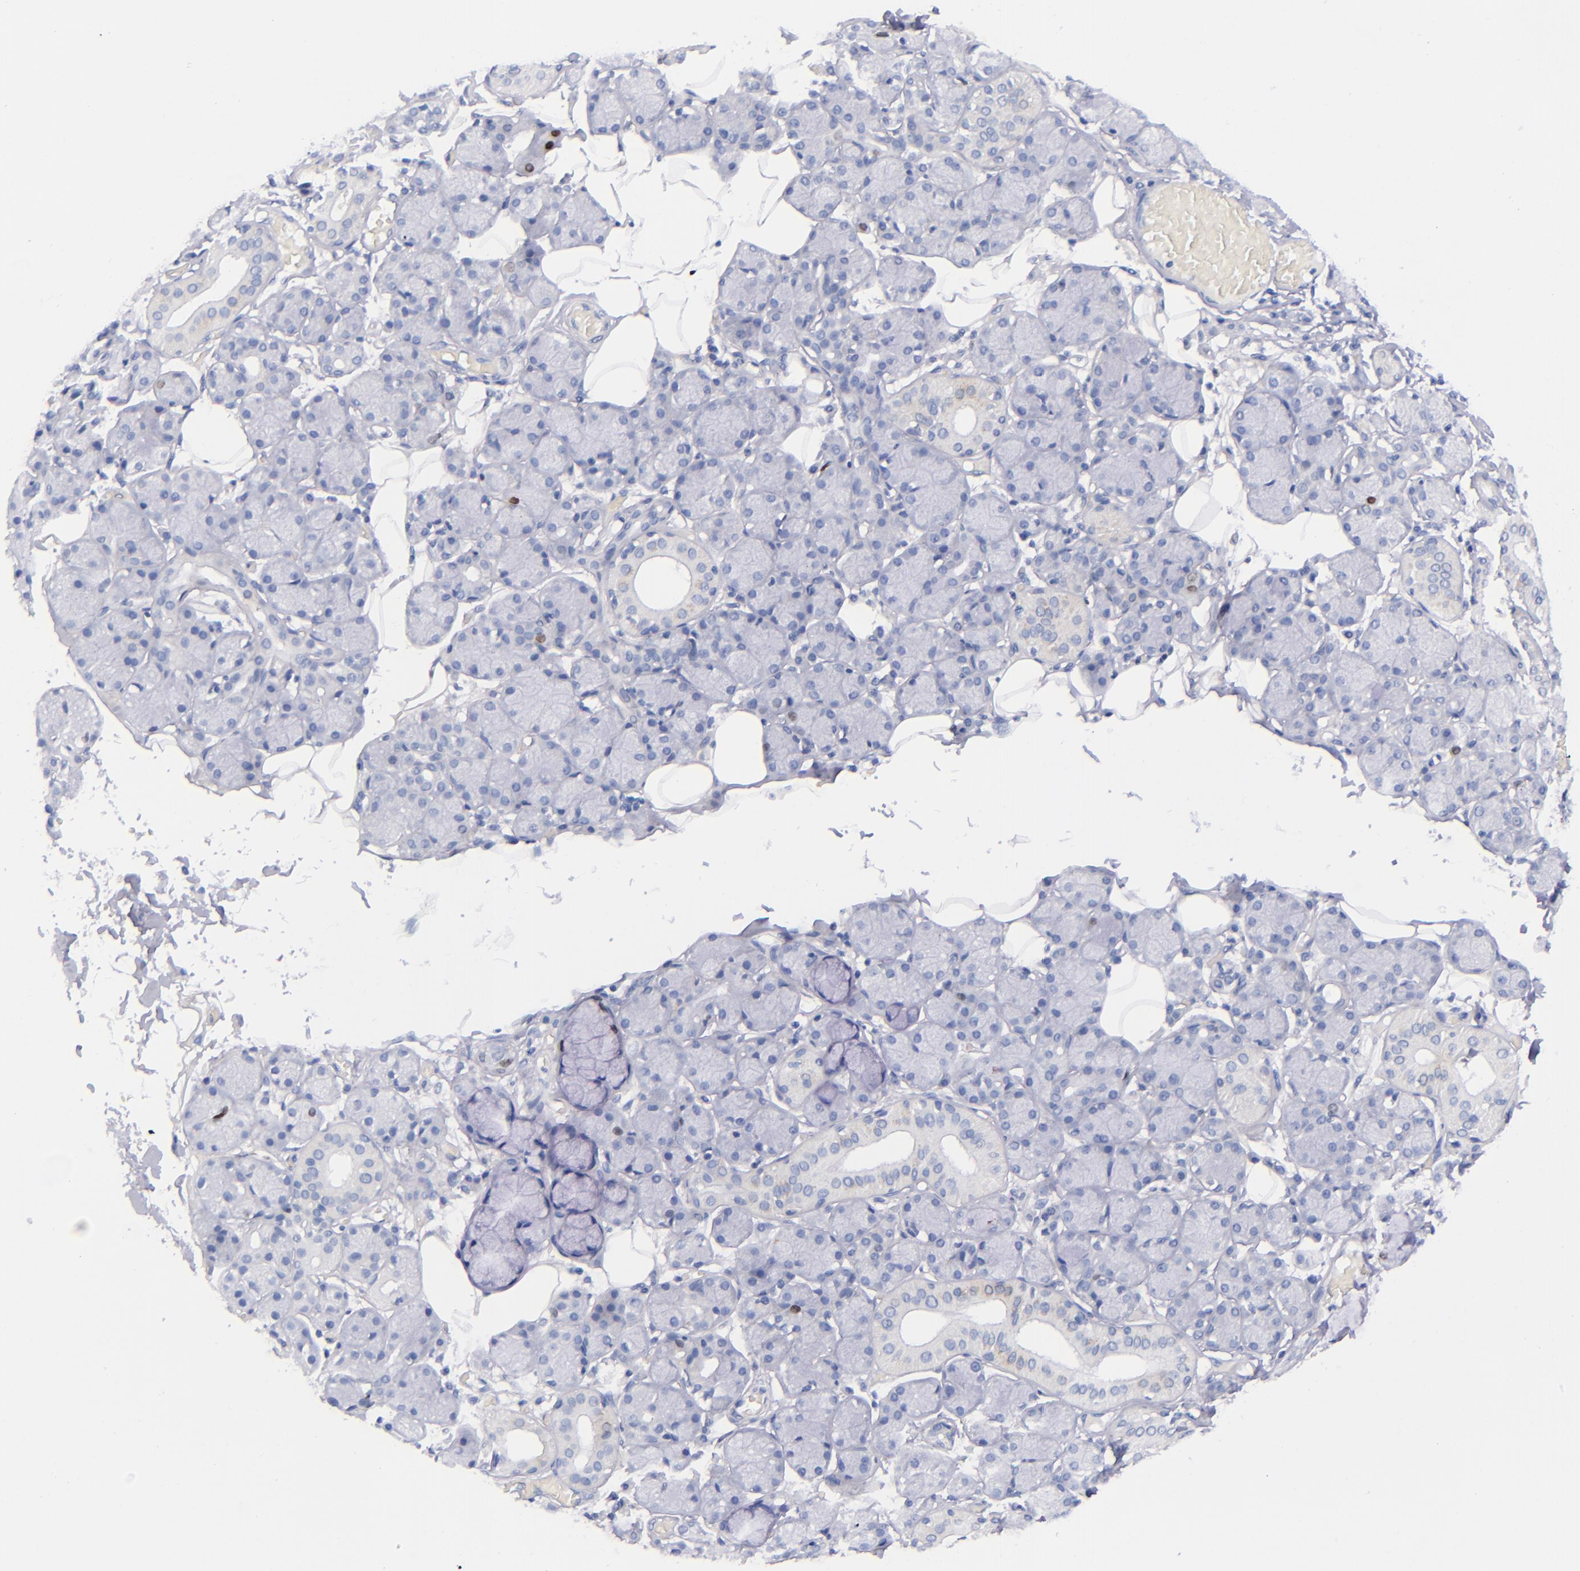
{"staining": {"intensity": "negative", "quantity": "none", "location": "none"}, "tissue": "salivary gland", "cell_type": "Glandular cells", "image_type": "normal", "snomed": [{"axis": "morphology", "description": "Normal tissue, NOS"}, {"axis": "topography", "description": "Salivary gland"}], "caption": "IHC micrograph of unremarkable salivary gland stained for a protein (brown), which shows no staining in glandular cells. (DAB immunohistochemistry (IHC), high magnification).", "gene": "MCM7", "patient": {"sex": "male", "age": 54}}